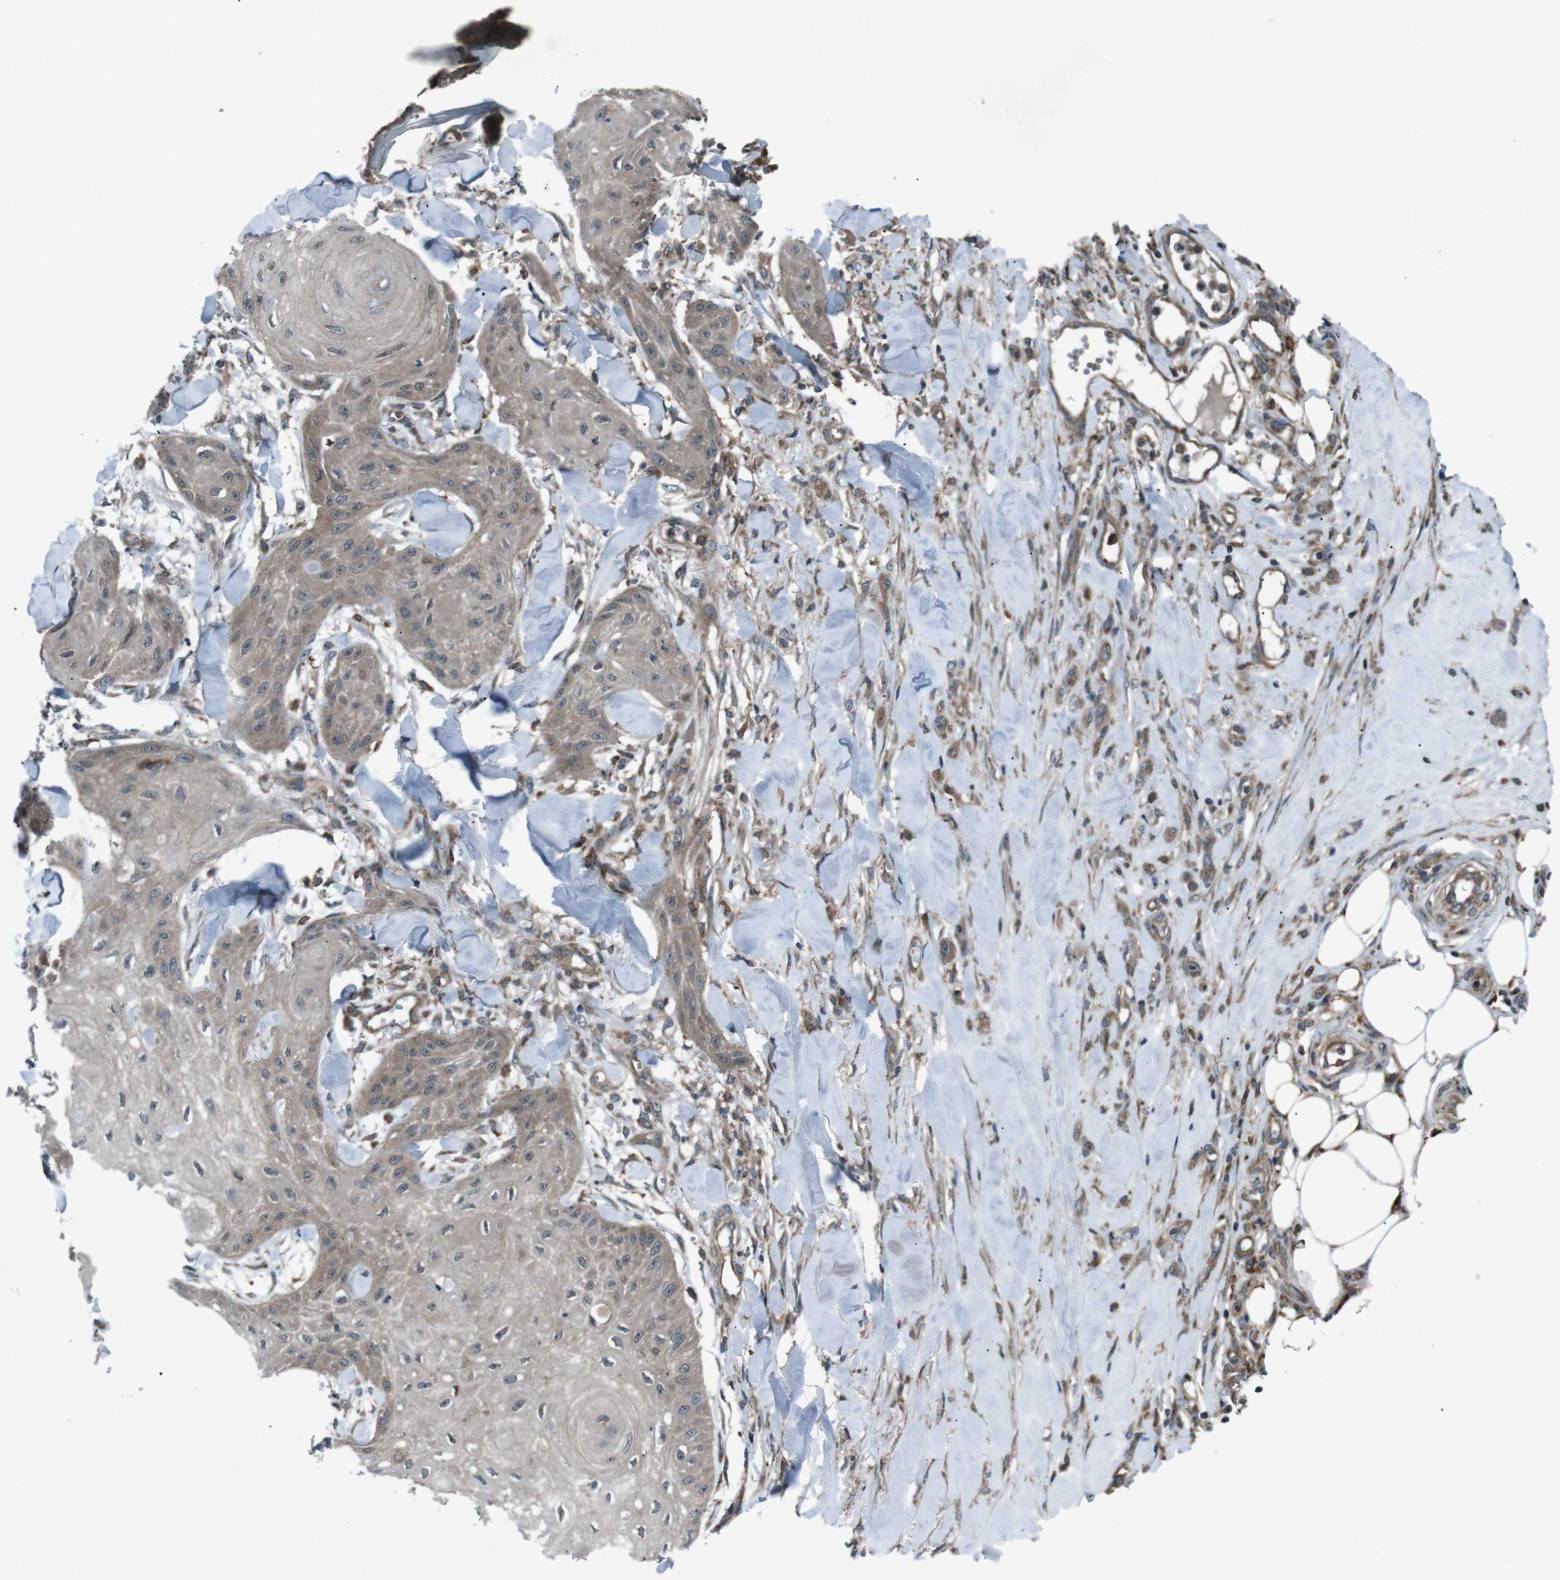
{"staining": {"intensity": "weak", "quantity": ">75%", "location": "cytoplasmic/membranous"}, "tissue": "skin cancer", "cell_type": "Tumor cells", "image_type": "cancer", "snomed": [{"axis": "morphology", "description": "Squamous cell carcinoma, NOS"}, {"axis": "topography", "description": "Skin"}], "caption": "Skin squamous cell carcinoma was stained to show a protein in brown. There is low levels of weak cytoplasmic/membranous positivity in approximately >75% of tumor cells.", "gene": "SLC27A4", "patient": {"sex": "male", "age": 74}}